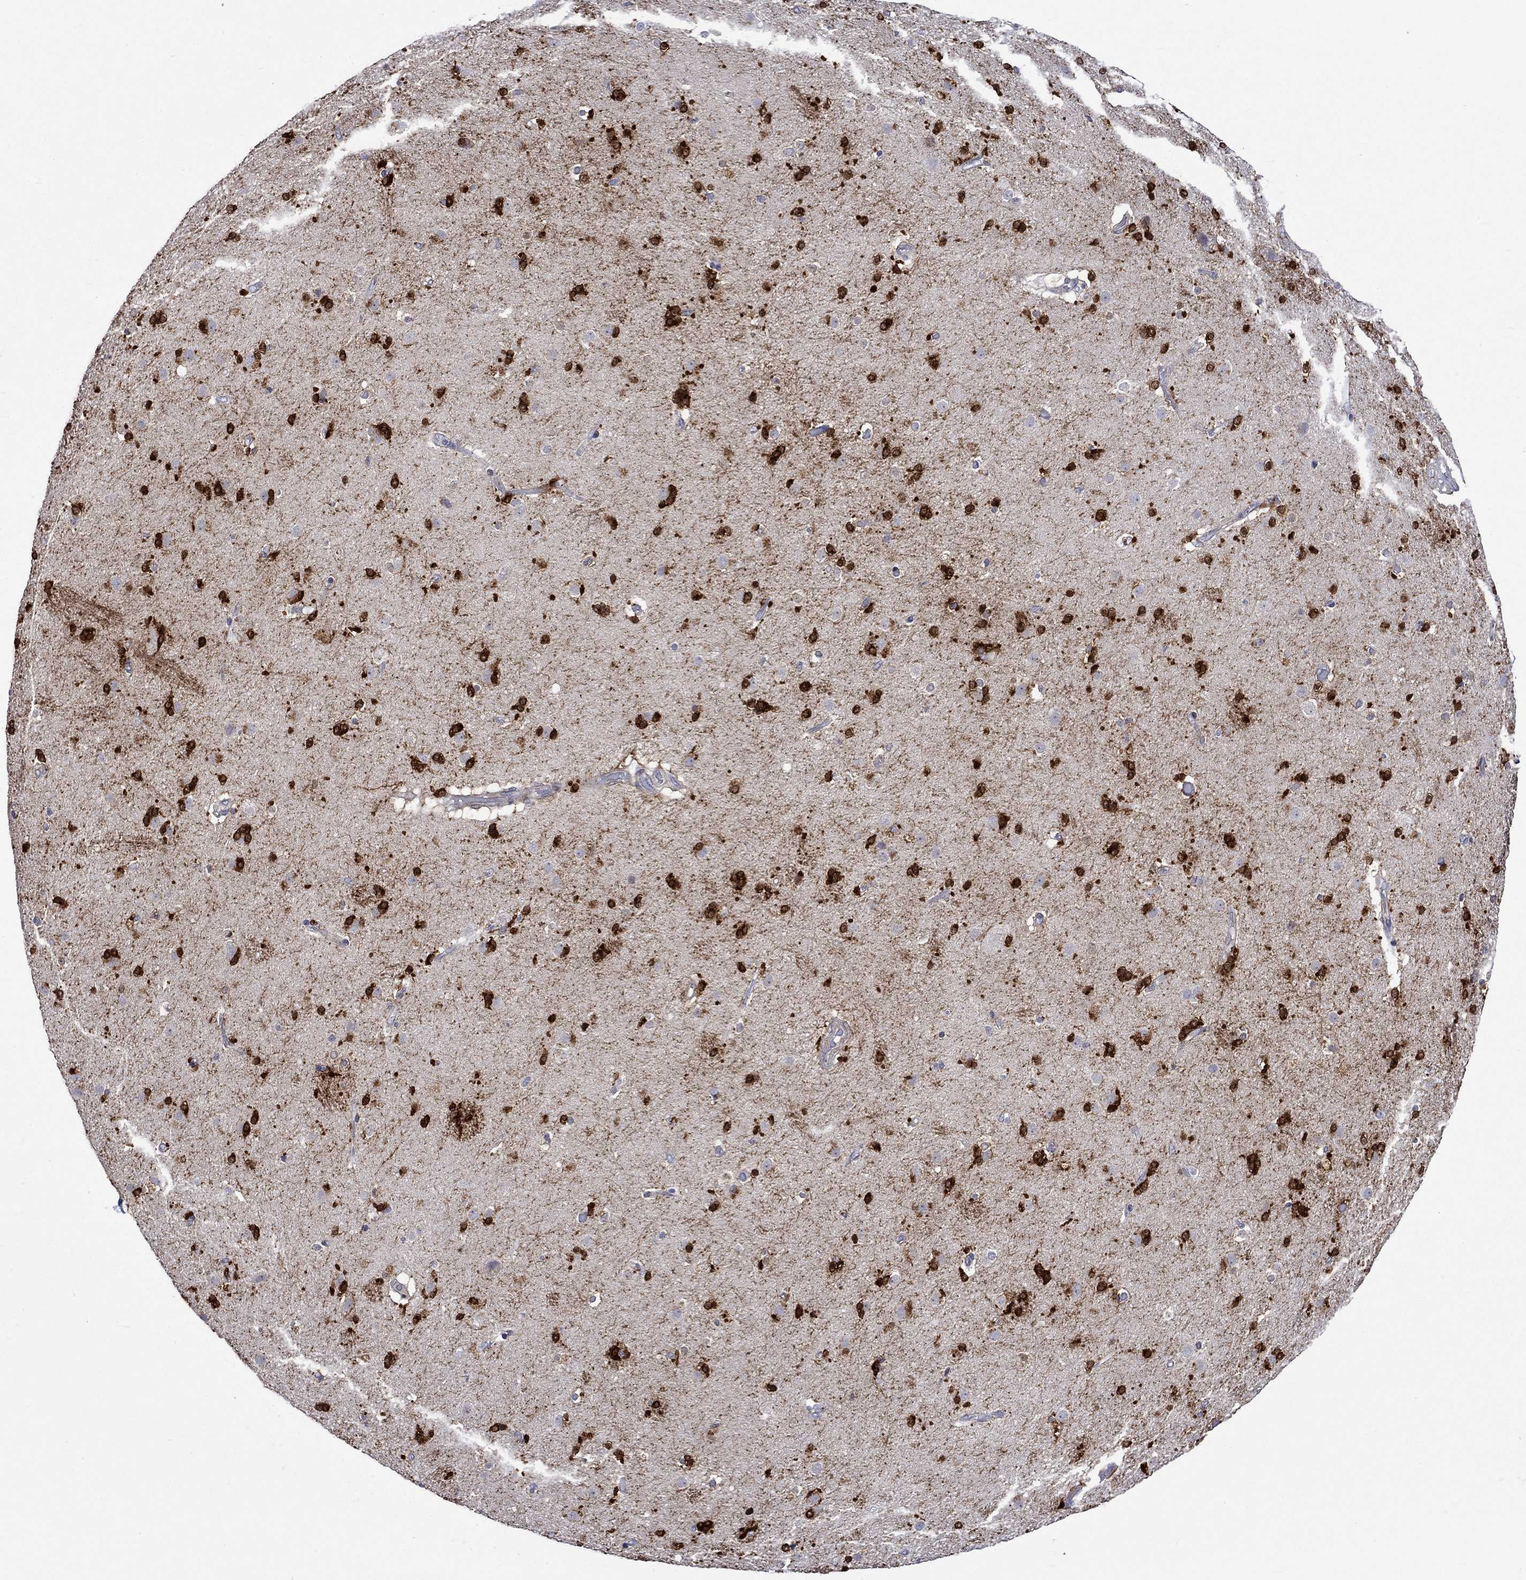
{"staining": {"intensity": "strong", "quantity": "25%-75%", "location": "cytoplasmic/membranous"}, "tissue": "caudate", "cell_type": "Glial cells", "image_type": "normal", "snomed": [{"axis": "morphology", "description": "Normal tissue, NOS"}, {"axis": "topography", "description": "Lateral ventricle wall"}], "caption": "Glial cells demonstrate high levels of strong cytoplasmic/membranous staining in about 25%-75% of cells in normal caudate. The protein of interest is stained brown, and the nuclei are stained in blue (DAB (3,3'-diaminobenzidine) IHC with brightfield microscopy, high magnification).", "gene": "CRYAB", "patient": {"sex": "male", "age": 54}}